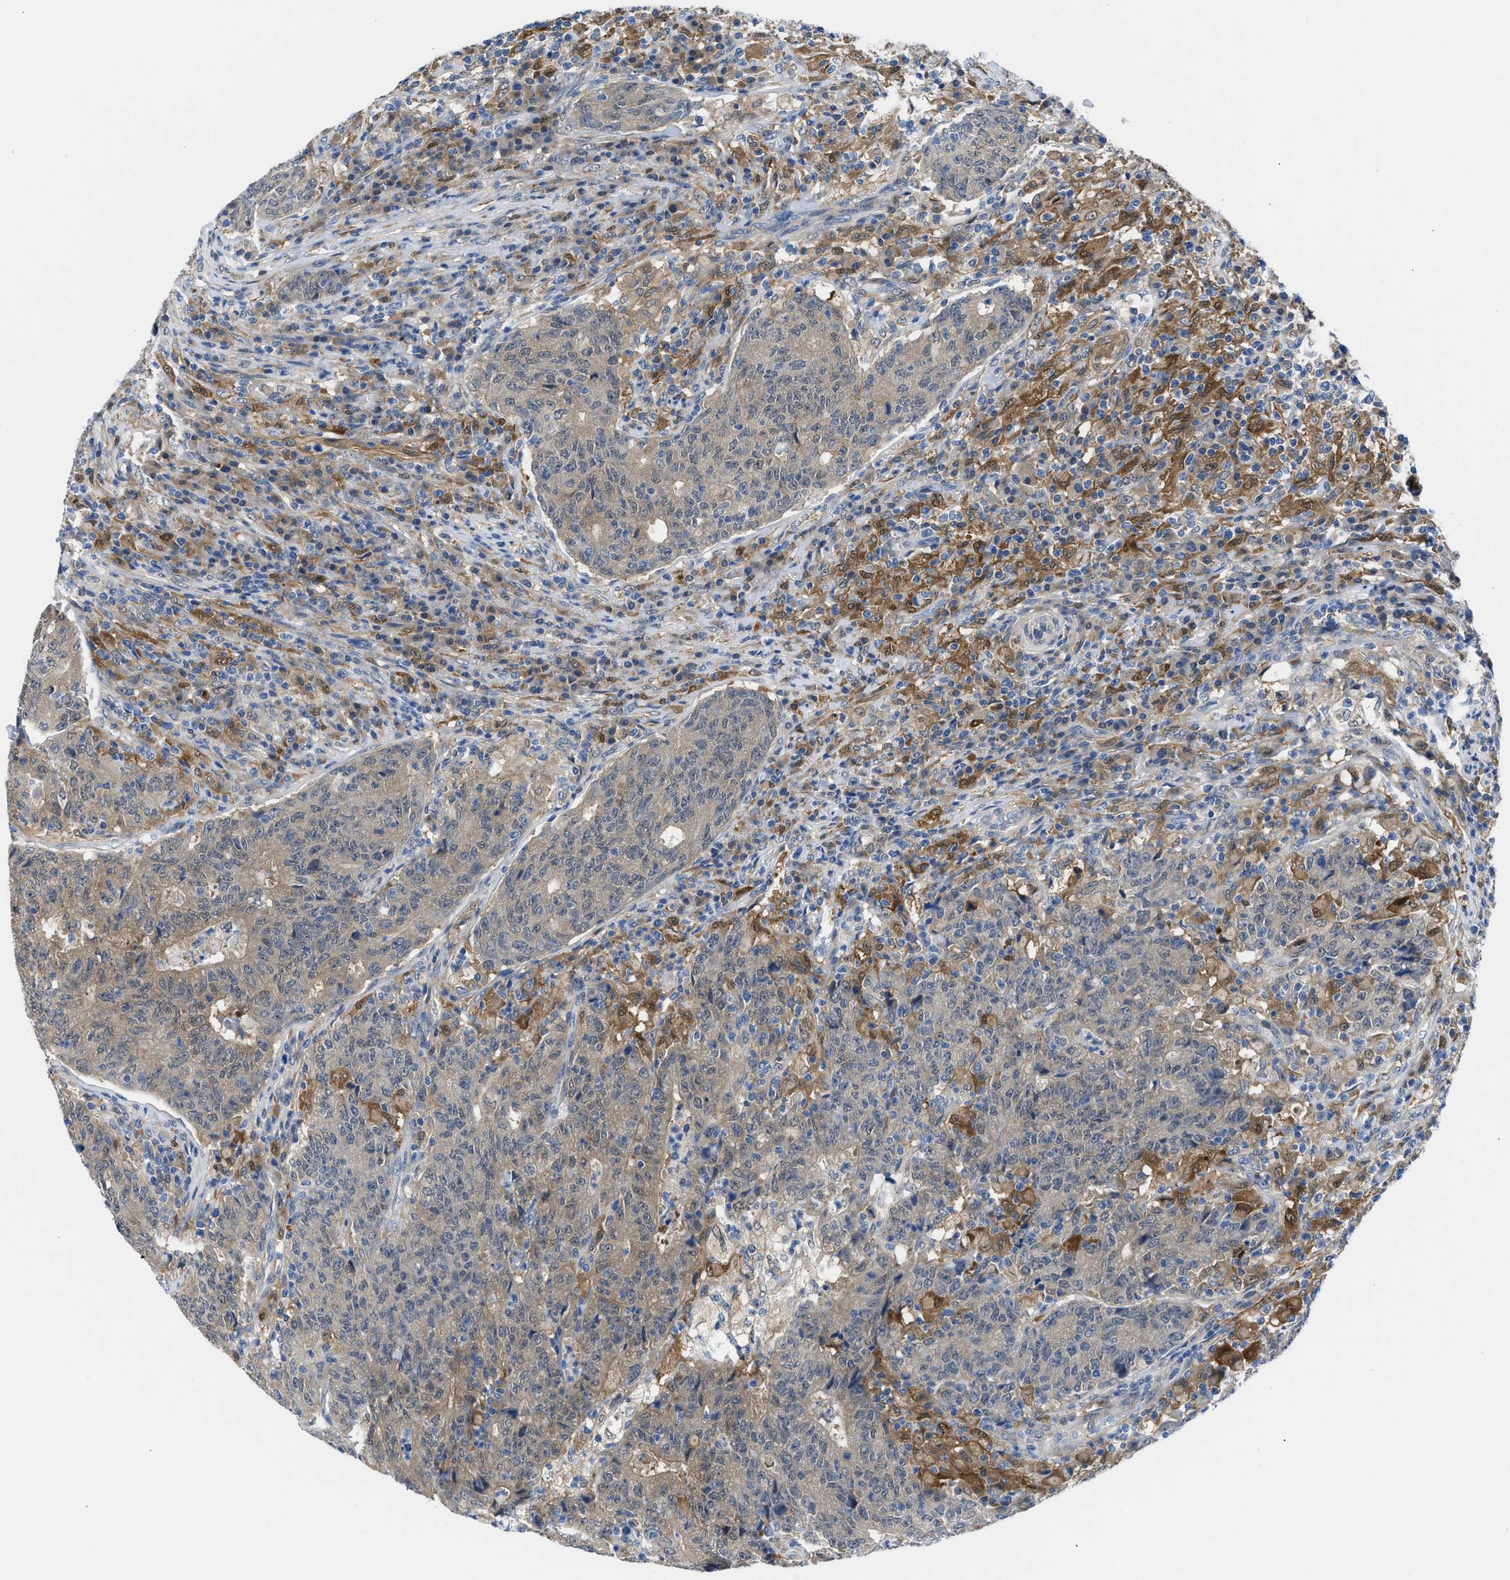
{"staining": {"intensity": "weak", "quantity": "25%-75%", "location": "cytoplasmic/membranous"}, "tissue": "colorectal cancer", "cell_type": "Tumor cells", "image_type": "cancer", "snomed": [{"axis": "morphology", "description": "Normal tissue, NOS"}, {"axis": "morphology", "description": "Adenocarcinoma, NOS"}, {"axis": "topography", "description": "Colon"}], "caption": "Adenocarcinoma (colorectal) was stained to show a protein in brown. There is low levels of weak cytoplasmic/membranous staining in about 25%-75% of tumor cells. The protein is shown in brown color, while the nuclei are stained blue.", "gene": "CBR1", "patient": {"sex": "female", "age": 75}}